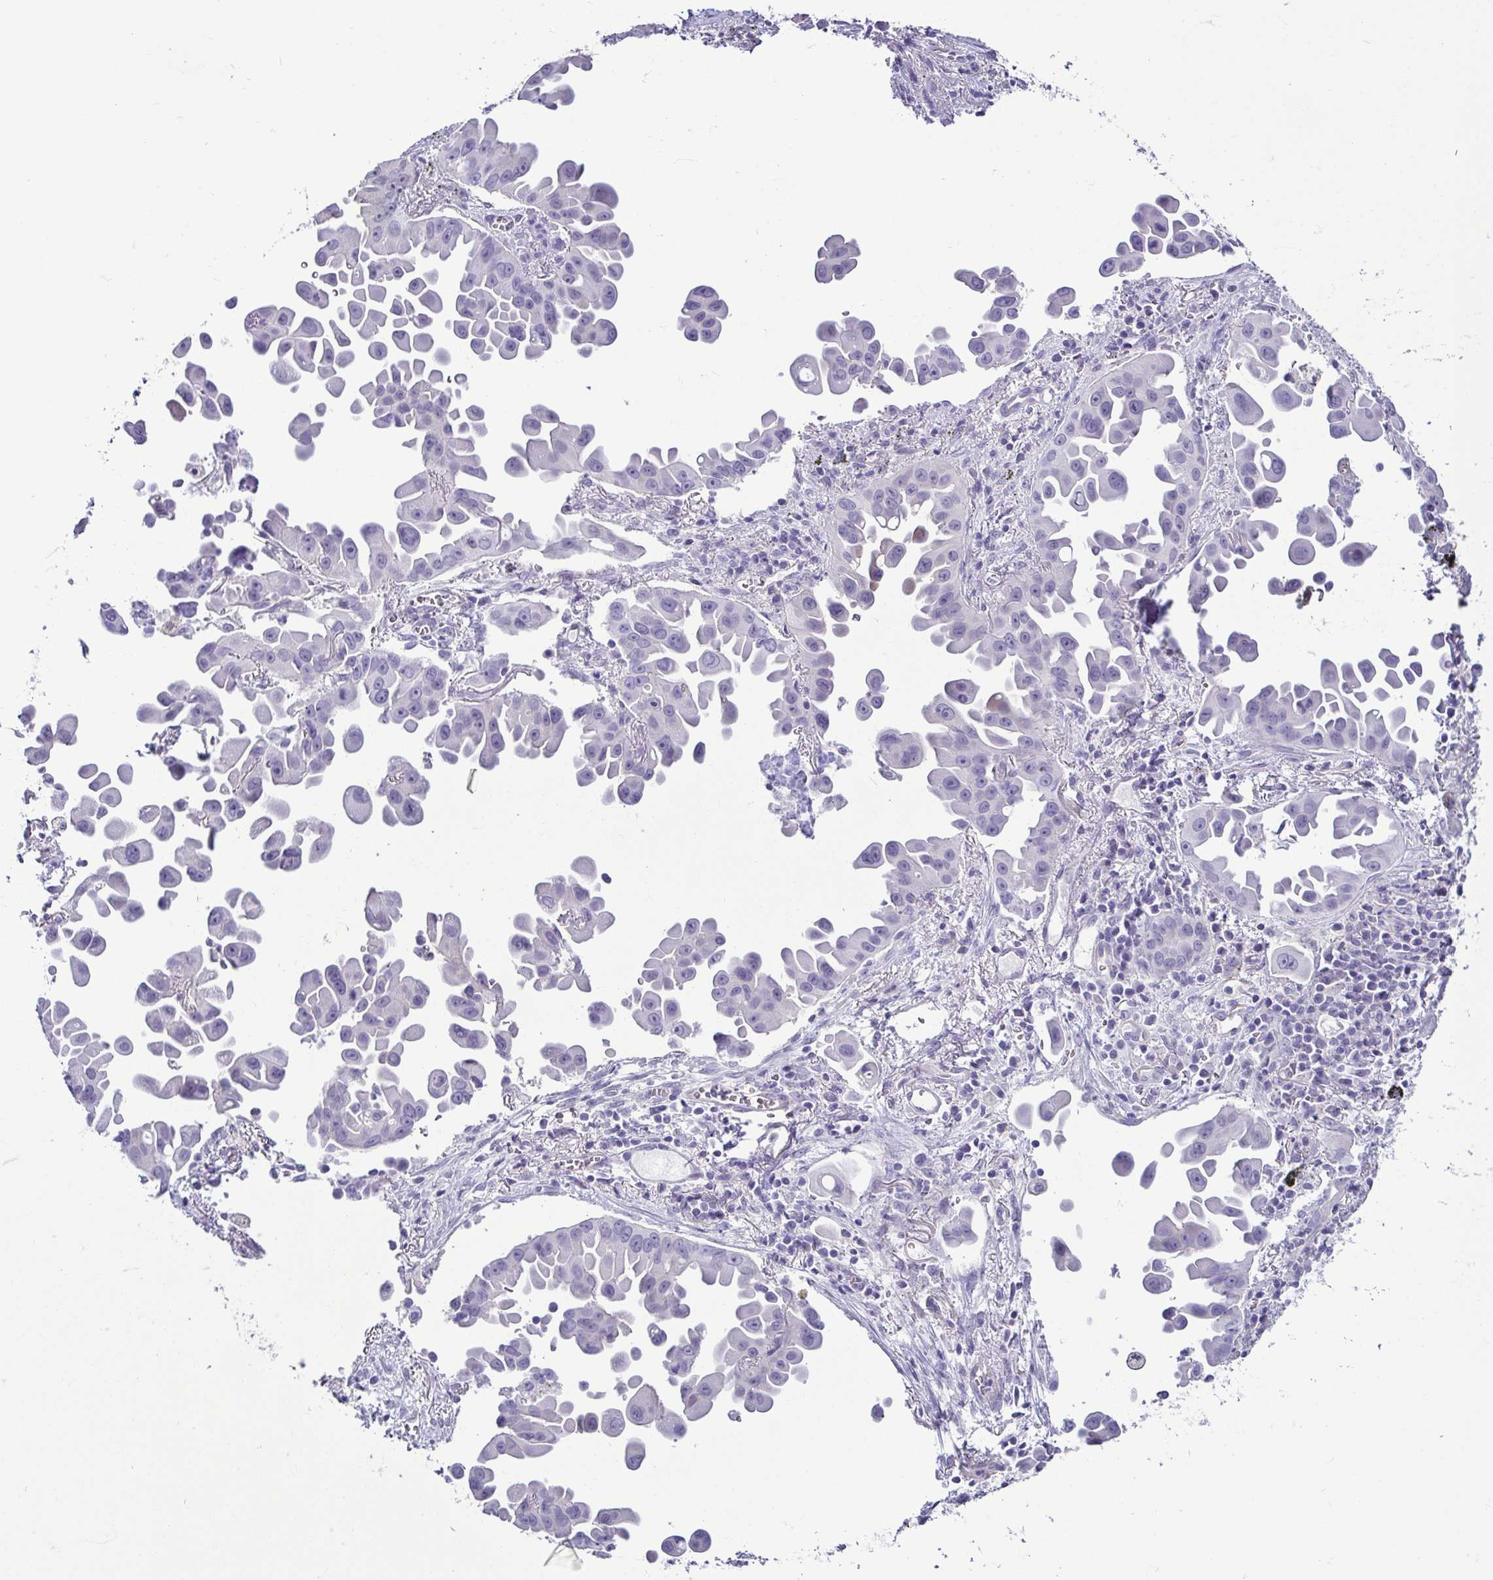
{"staining": {"intensity": "negative", "quantity": "none", "location": "none"}, "tissue": "lung cancer", "cell_type": "Tumor cells", "image_type": "cancer", "snomed": [{"axis": "morphology", "description": "Adenocarcinoma, NOS"}, {"axis": "topography", "description": "Lung"}], "caption": "Immunohistochemistry photomicrograph of neoplastic tissue: lung cancer stained with DAB demonstrates no significant protein staining in tumor cells. (DAB (3,3'-diaminobenzidine) immunohistochemistry, high magnification).", "gene": "CASP14", "patient": {"sex": "male", "age": 68}}